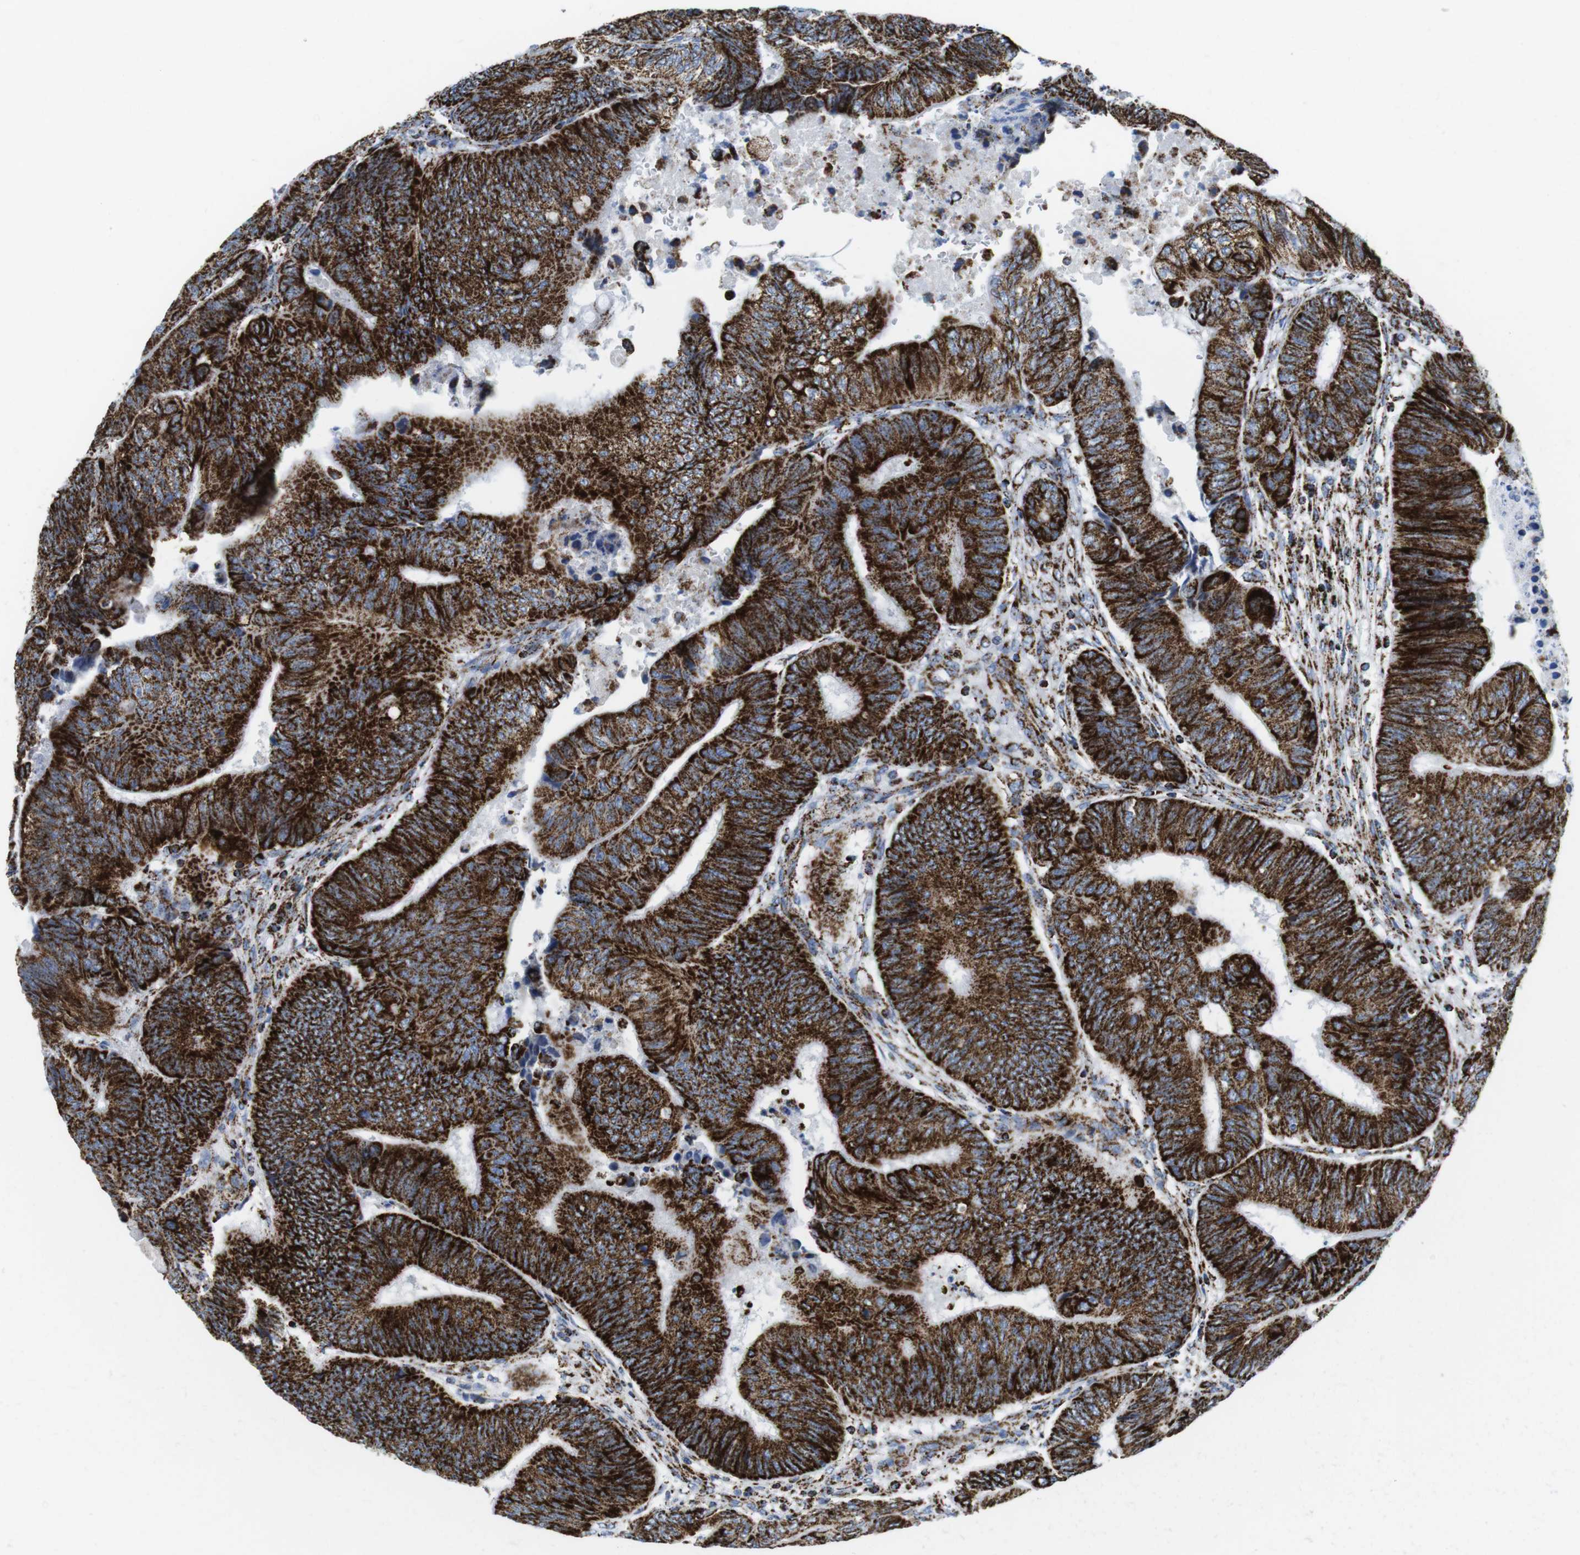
{"staining": {"intensity": "strong", "quantity": ">75%", "location": "cytoplasmic/membranous"}, "tissue": "colorectal cancer", "cell_type": "Tumor cells", "image_type": "cancer", "snomed": [{"axis": "morphology", "description": "Normal tissue, NOS"}, {"axis": "morphology", "description": "Adenocarcinoma, NOS"}, {"axis": "topography", "description": "Rectum"}, {"axis": "topography", "description": "Peripheral nerve tissue"}], "caption": "Protein expression by IHC demonstrates strong cytoplasmic/membranous positivity in approximately >75% of tumor cells in colorectal cancer. Nuclei are stained in blue.", "gene": "ATP5PO", "patient": {"sex": "male", "age": 92}}